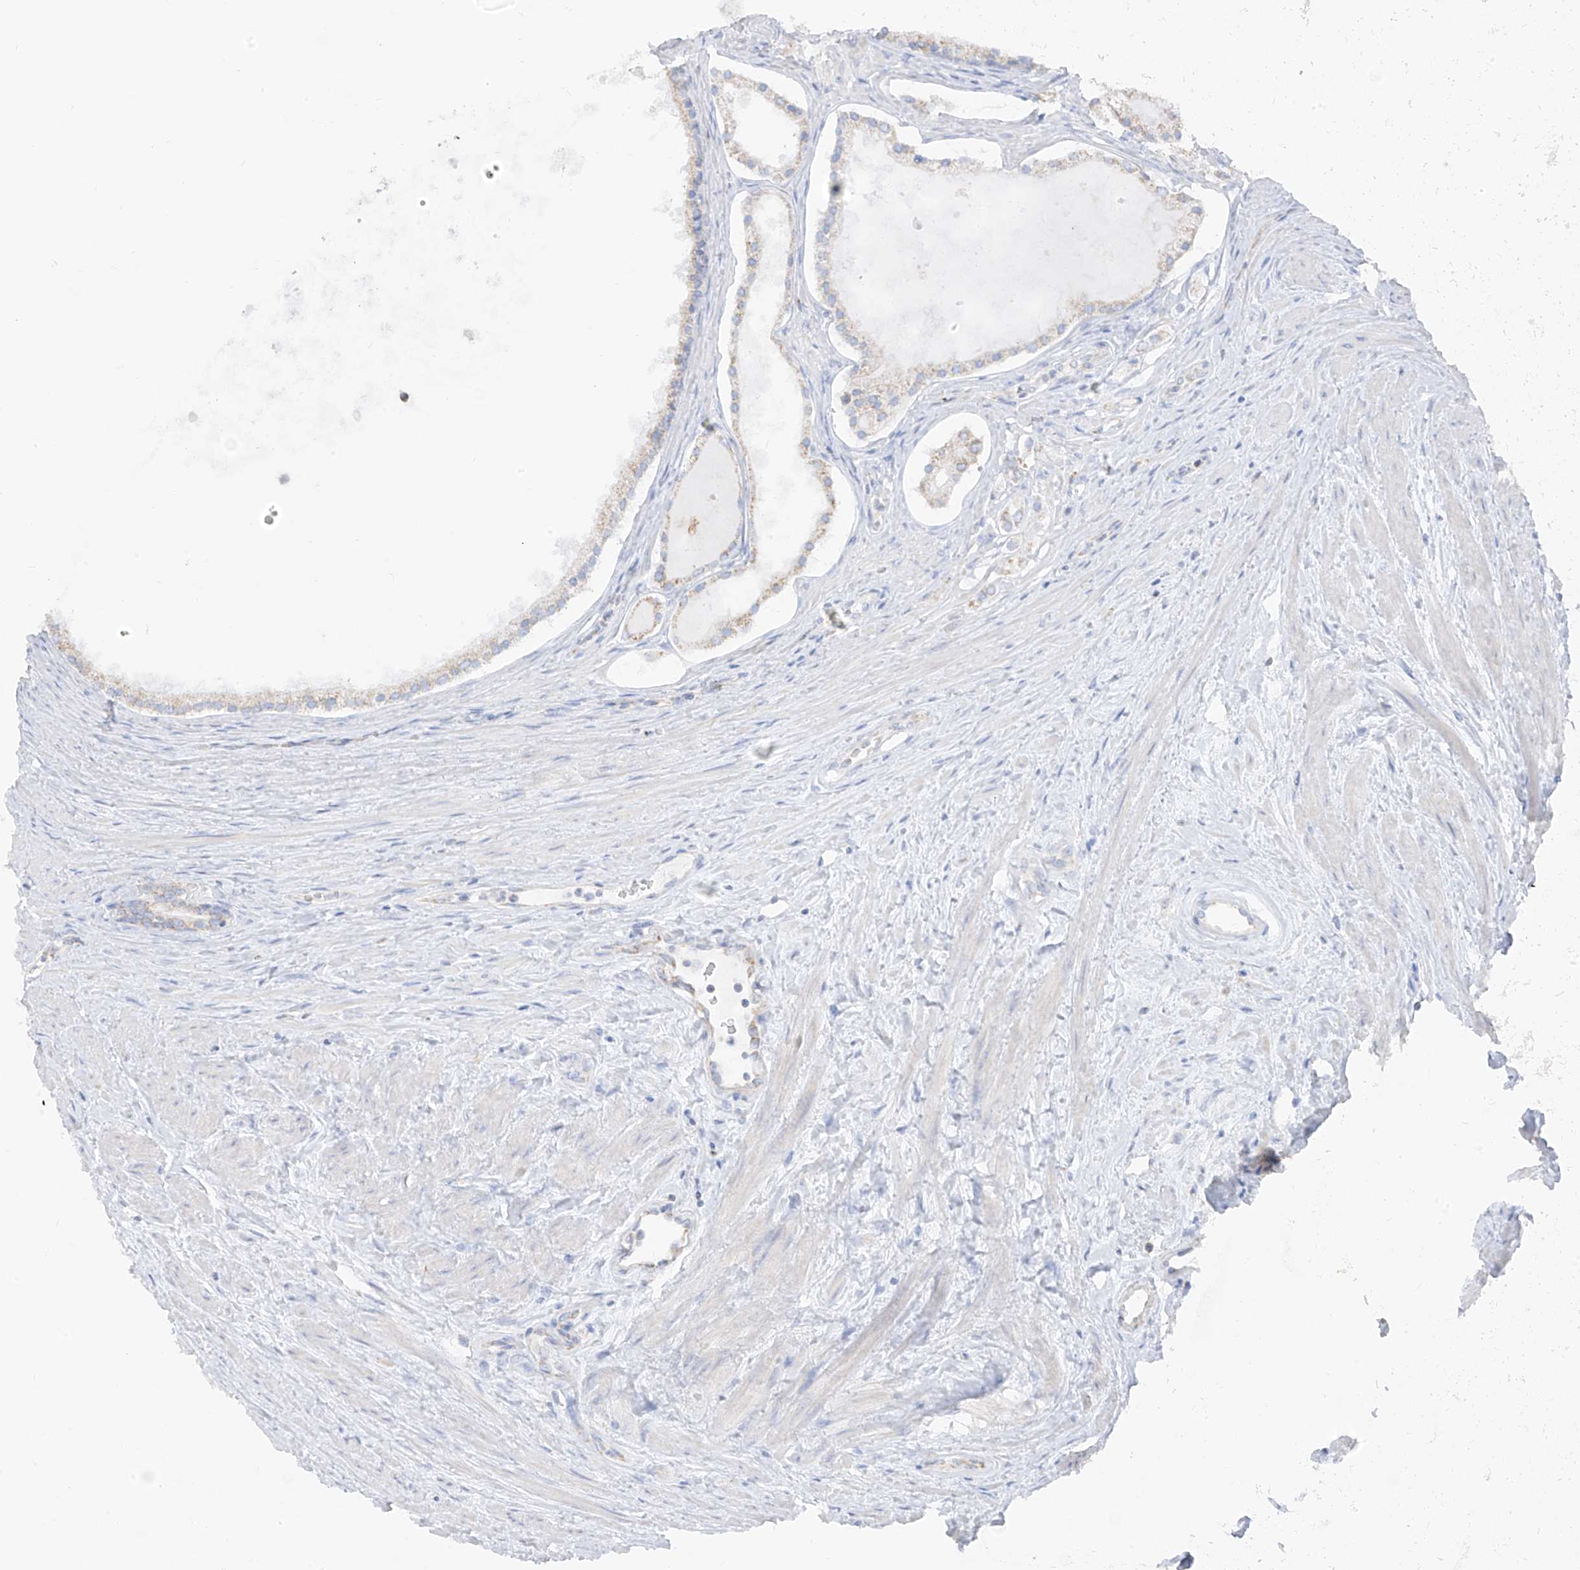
{"staining": {"intensity": "weak", "quantity": ">75%", "location": "cytoplasmic/membranous"}, "tissue": "prostate cancer", "cell_type": "Tumor cells", "image_type": "cancer", "snomed": [{"axis": "morphology", "description": "Adenocarcinoma, High grade"}, {"axis": "topography", "description": "Prostate"}], "caption": "Protein expression analysis of high-grade adenocarcinoma (prostate) reveals weak cytoplasmic/membranous positivity in approximately >75% of tumor cells.", "gene": "ETHE1", "patient": {"sex": "male", "age": 68}}